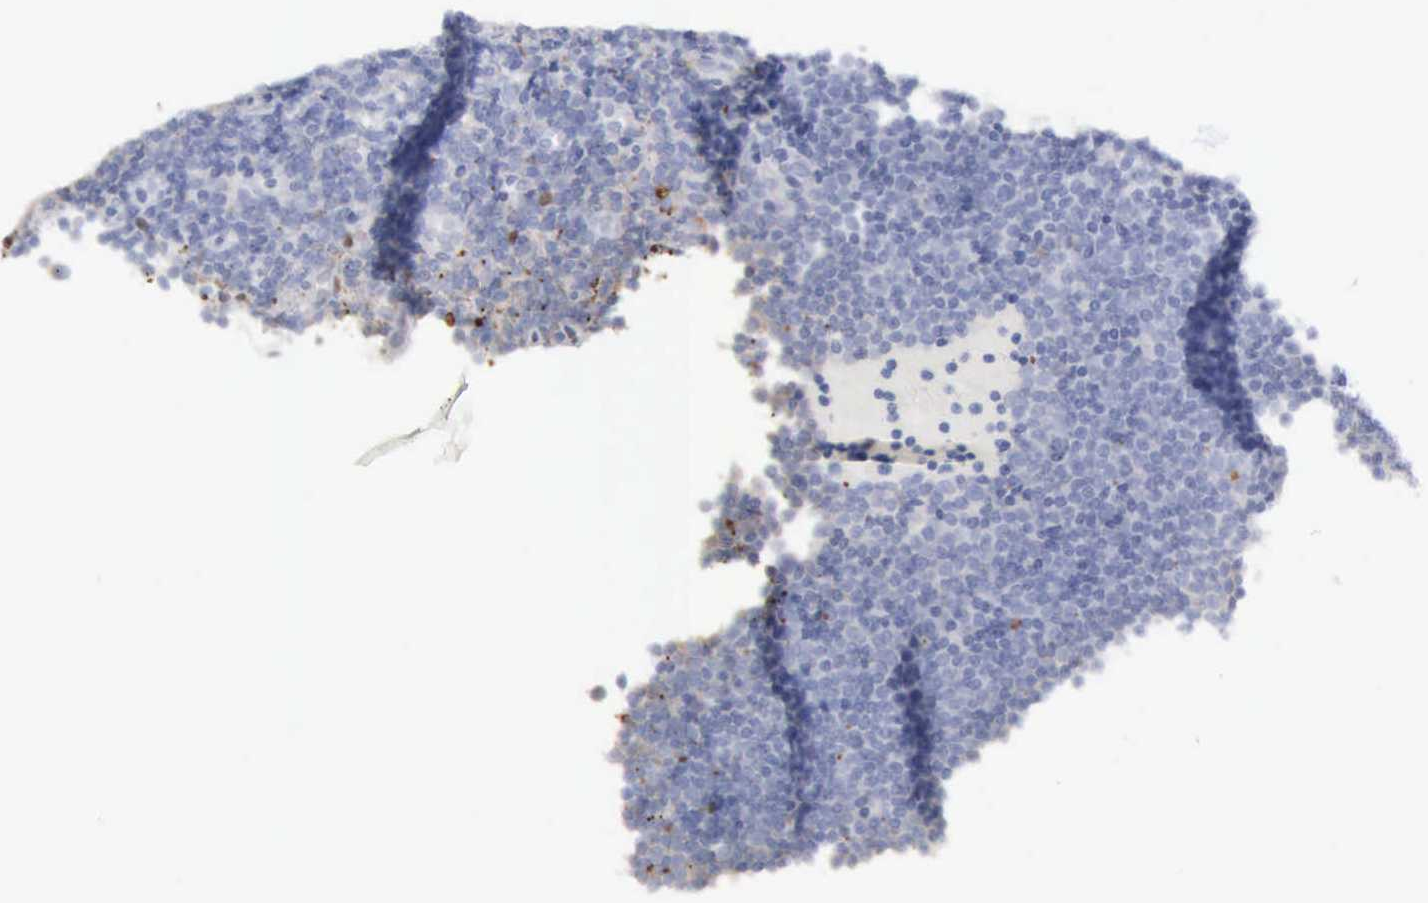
{"staining": {"intensity": "negative", "quantity": "none", "location": "none"}, "tissue": "lymphoma", "cell_type": "Tumor cells", "image_type": "cancer", "snomed": [{"axis": "morphology", "description": "Malignant lymphoma, non-Hodgkin's type, Low grade"}, {"axis": "topography", "description": "Lymph node"}], "caption": "Tumor cells are negative for protein expression in human malignant lymphoma, non-Hodgkin's type (low-grade).", "gene": "STAT1", "patient": {"sex": "male", "age": 57}}